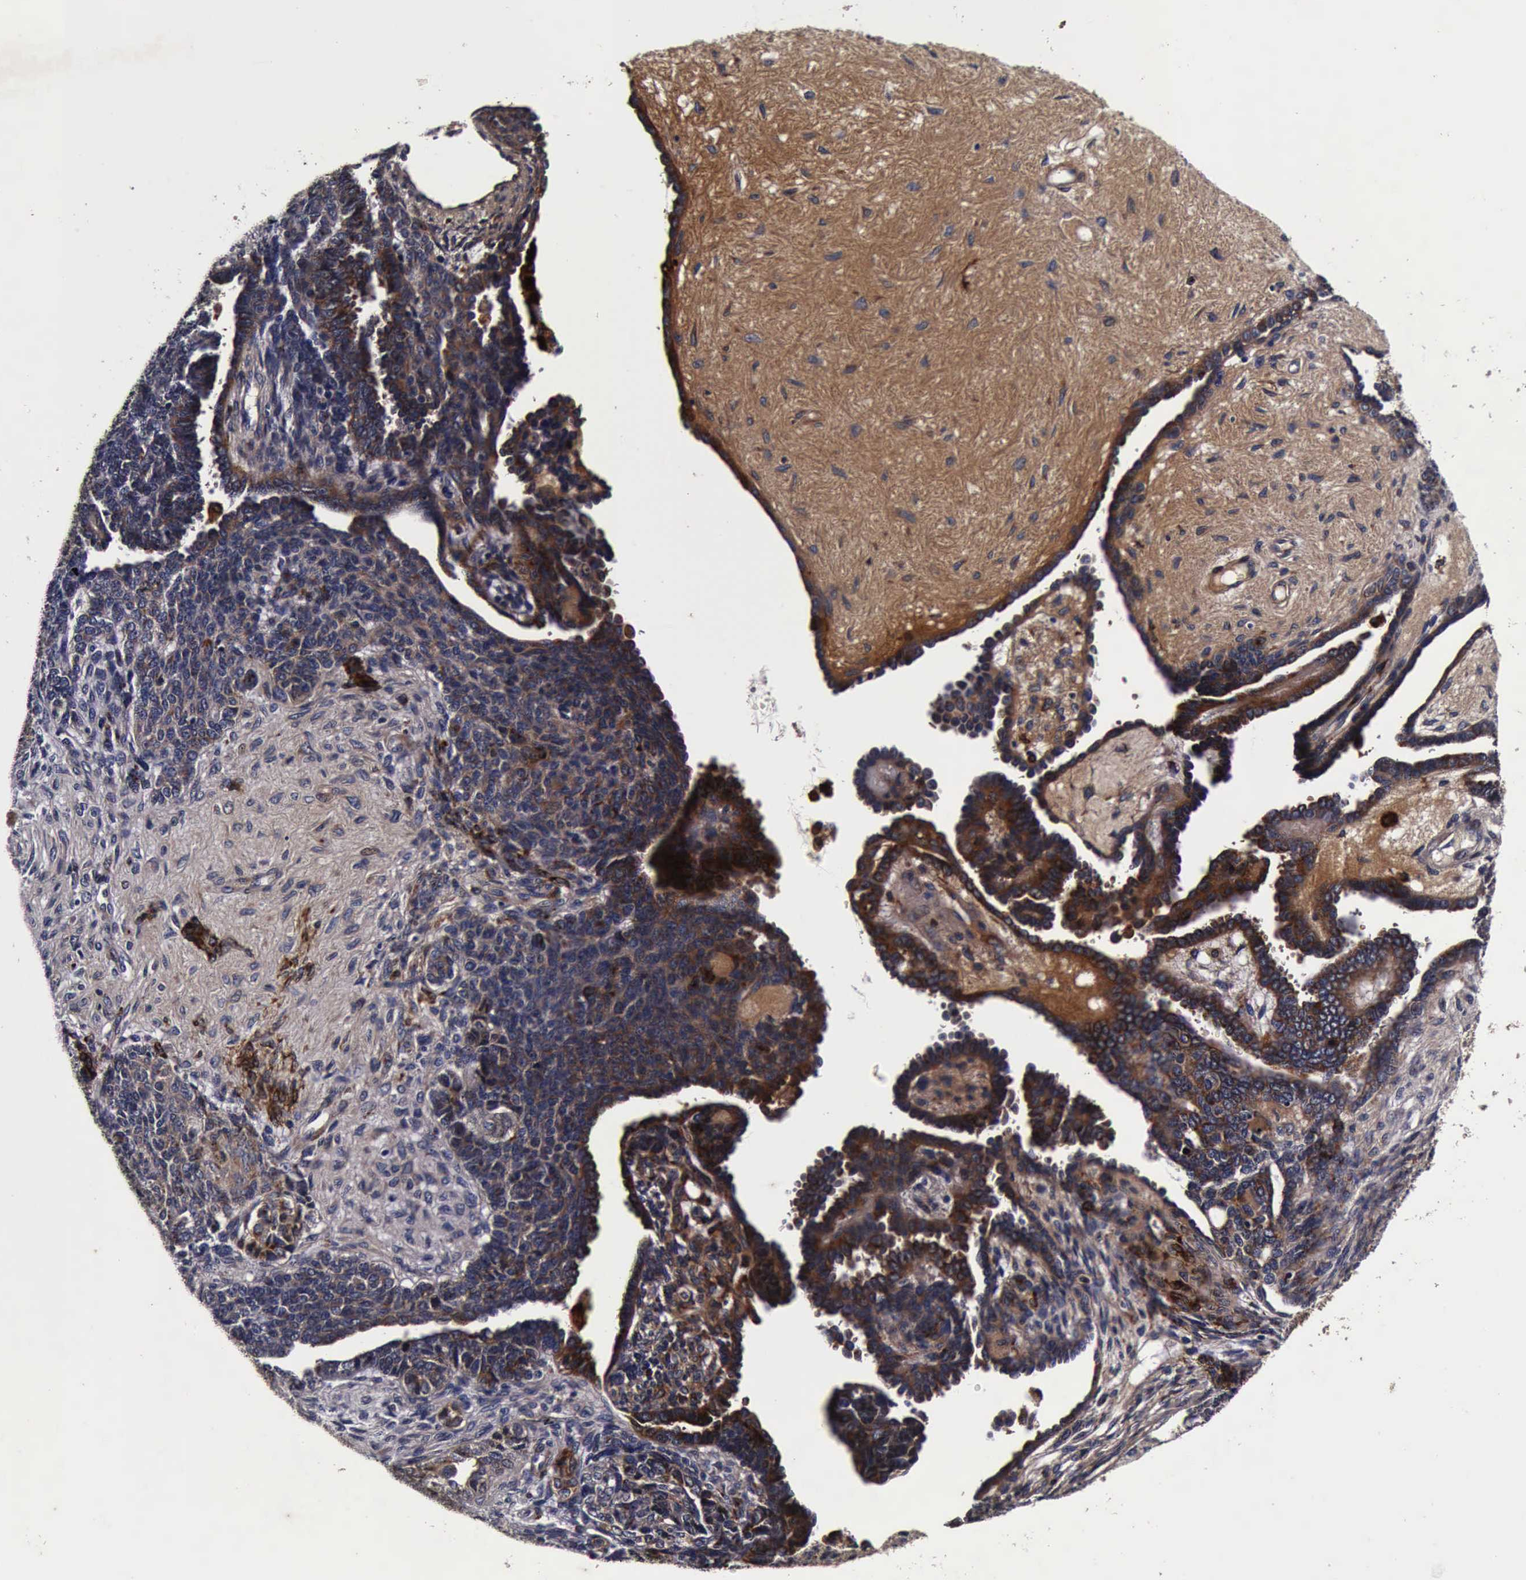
{"staining": {"intensity": "moderate", "quantity": "25%-75%", "location": "cytoplasmic/membranous"}, "tissue": "endometrial cancer", "cell_type": "Tumor cells", "image_type": "cancer", "snomed": [{"axis": "morphology", "description": "Neoplasm, malignant, NOS"}, {"axis": "topography", "description": "Endometrium"}], "caption": "Neoplasm (malignant) (endometrial) was stained to show a protein in brown. There is medium levels of moderate cytoplasmic/membranous staining in approximately 25%-75% of tumor cells. Nuclei are stained in blue.", "gene": "CST3", "patient": {"sex": "female", "age": 74}}